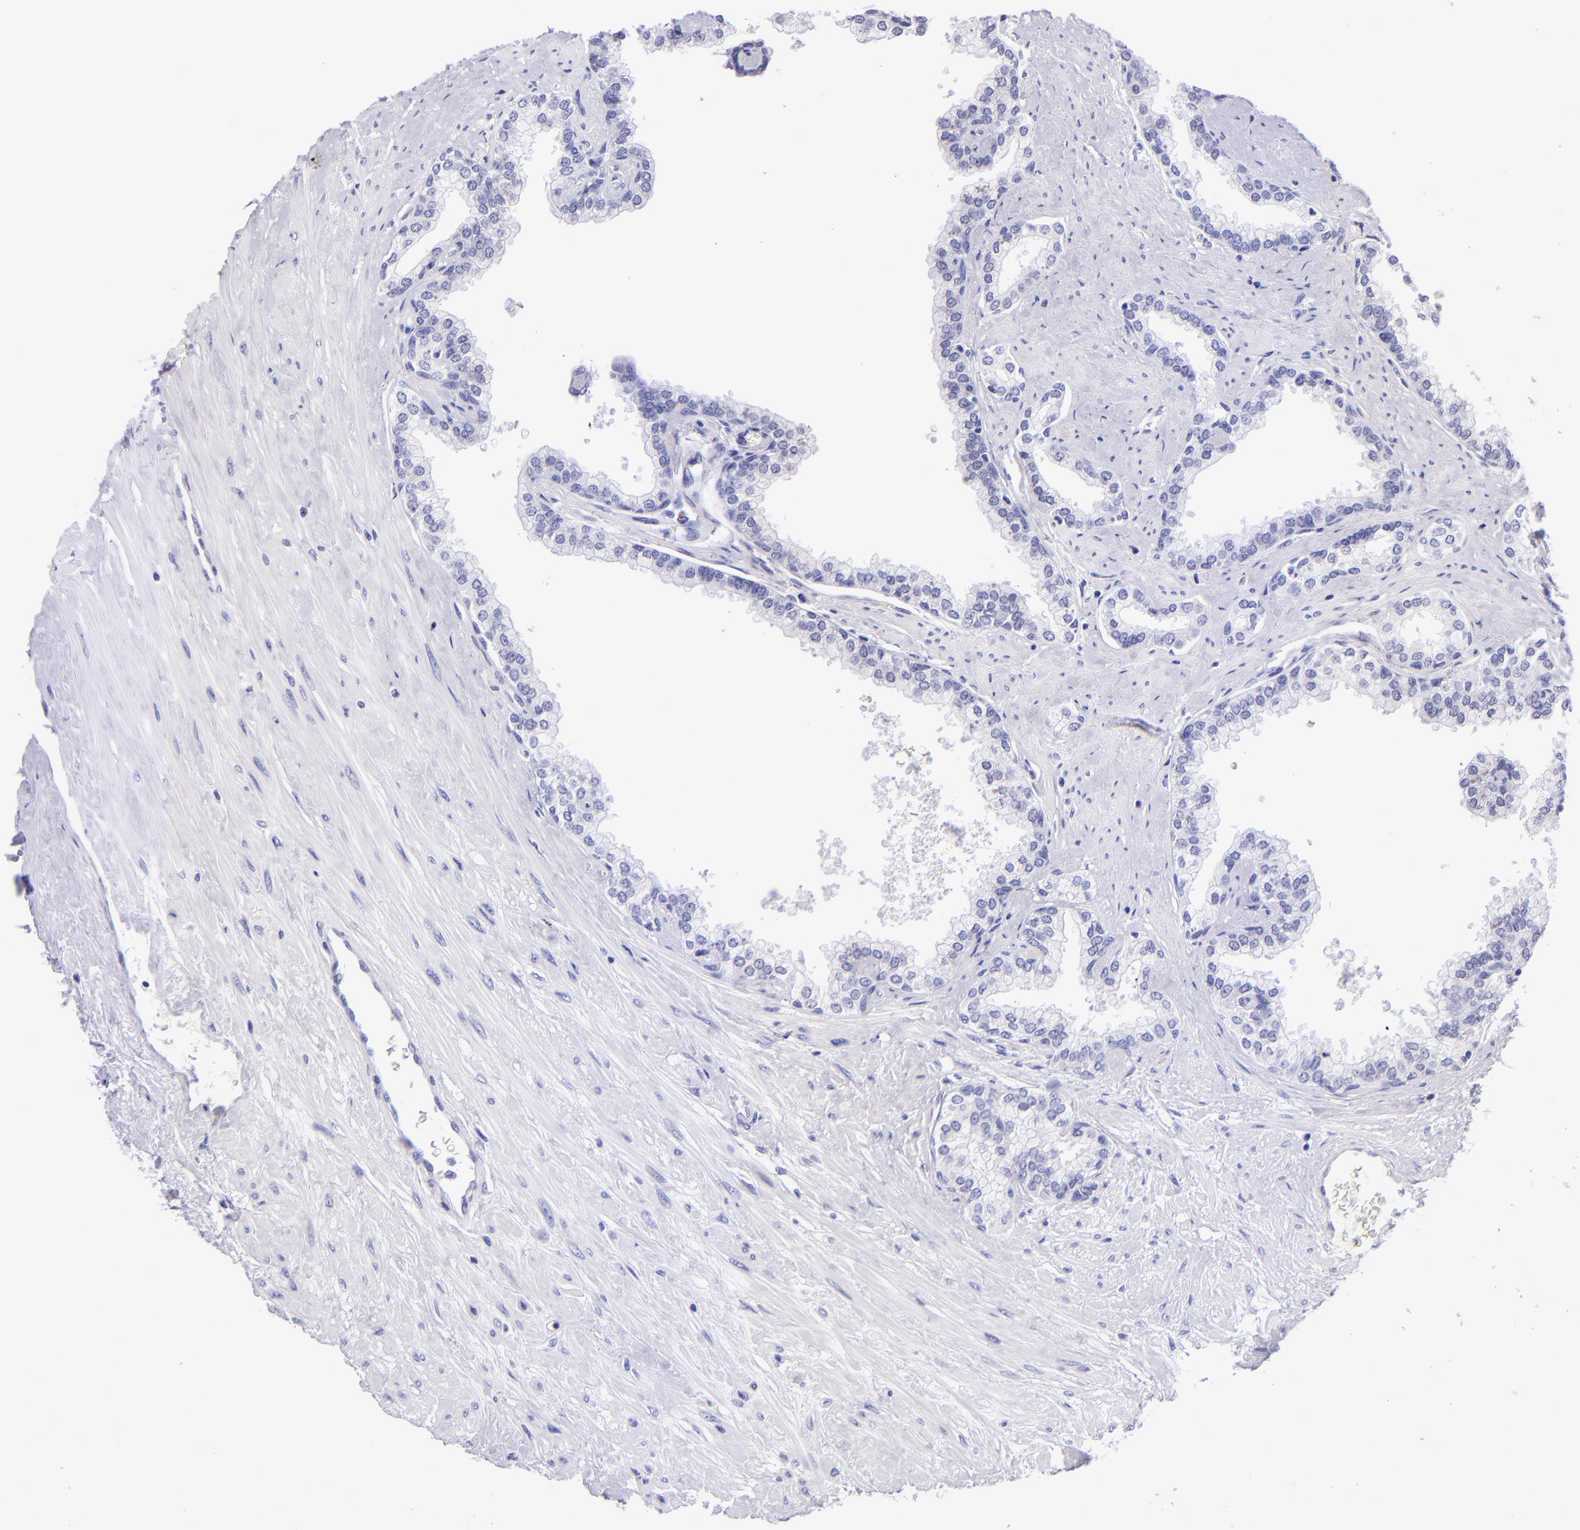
{"staining": {"intensity": "negative", "quantity": "none", "location": "none"}, "tissue": "prostate", "cell_type": "Glandular cells", "image_type": "normal", "snomed": [{"axis": "morphology", "description": "Normal tissue, NOS"}, {"axis": "topography", "description": "Prostate"}], "caption": "Photomicrograph shows no significant protein staining in glandular cells of unremarkable prostate. (DAB (3,3'-diaminobenzidine) immunohistochemistry (IHC) visualized using brightfield microscopy, high magnification).", "gene": "TYRP1", "patient": {"sex": "male", "age": 60}}